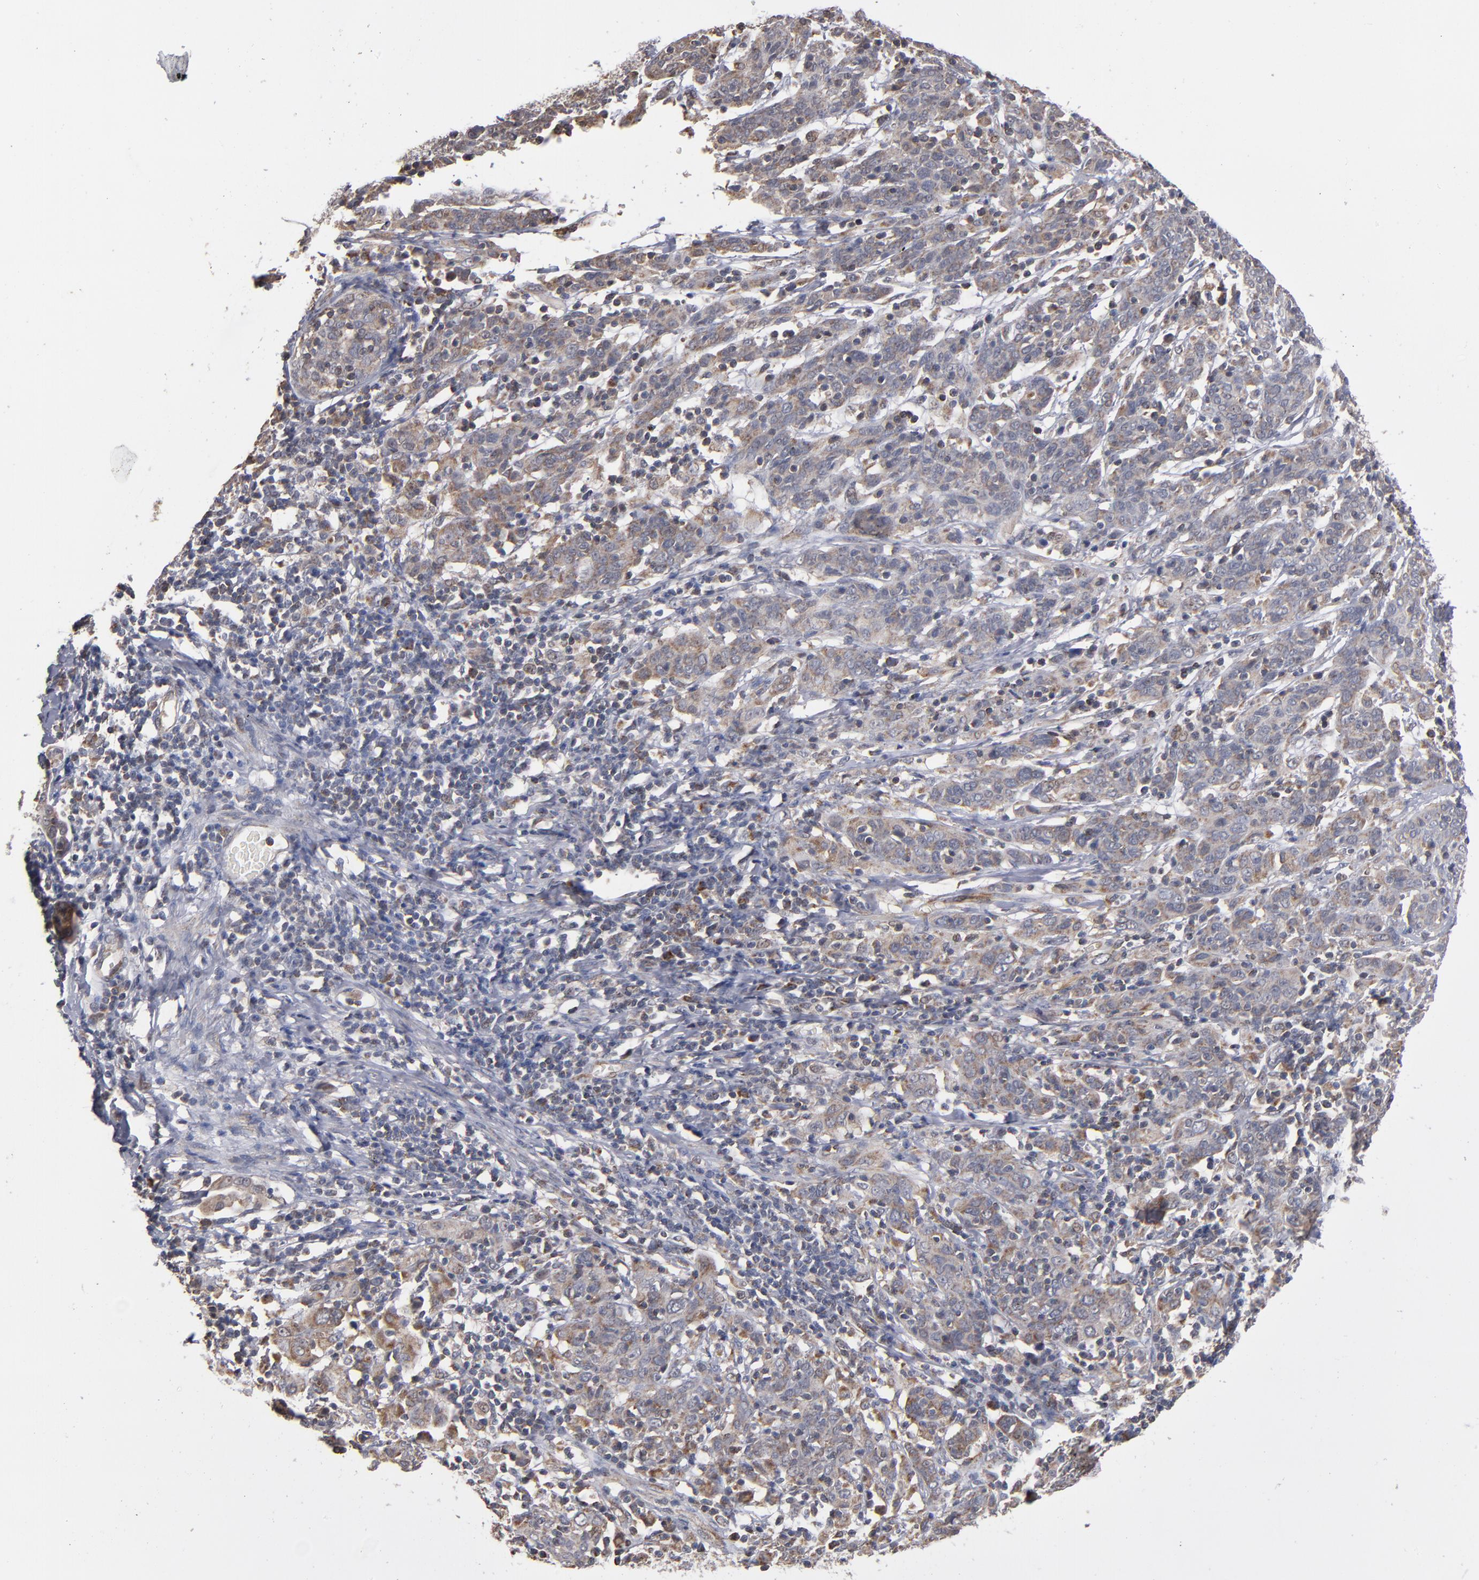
{"staining": {"intensity": "weak", "quantity": ">75%", "location": "cytoplasmic/membranous"}, "tissue": "cervical cancer", "cell_type": "Tumor cells", "image_type": "cancer", "snomed": [{"axis": "morphology", "description": "Normal tissue, NOS"}, {"axis": "morphology", "description": "Squamous cell carcinoma, NOS"}, {"axis": "topography", "description": "Cervix"}], "caption": "IHC of human cervical cancer shows low levels of weak cytoplasmic/membranous expression in about >75% of tumor cells.", "gene": "MIPOL1", "patient": {"sex": "female", "age": 67}}